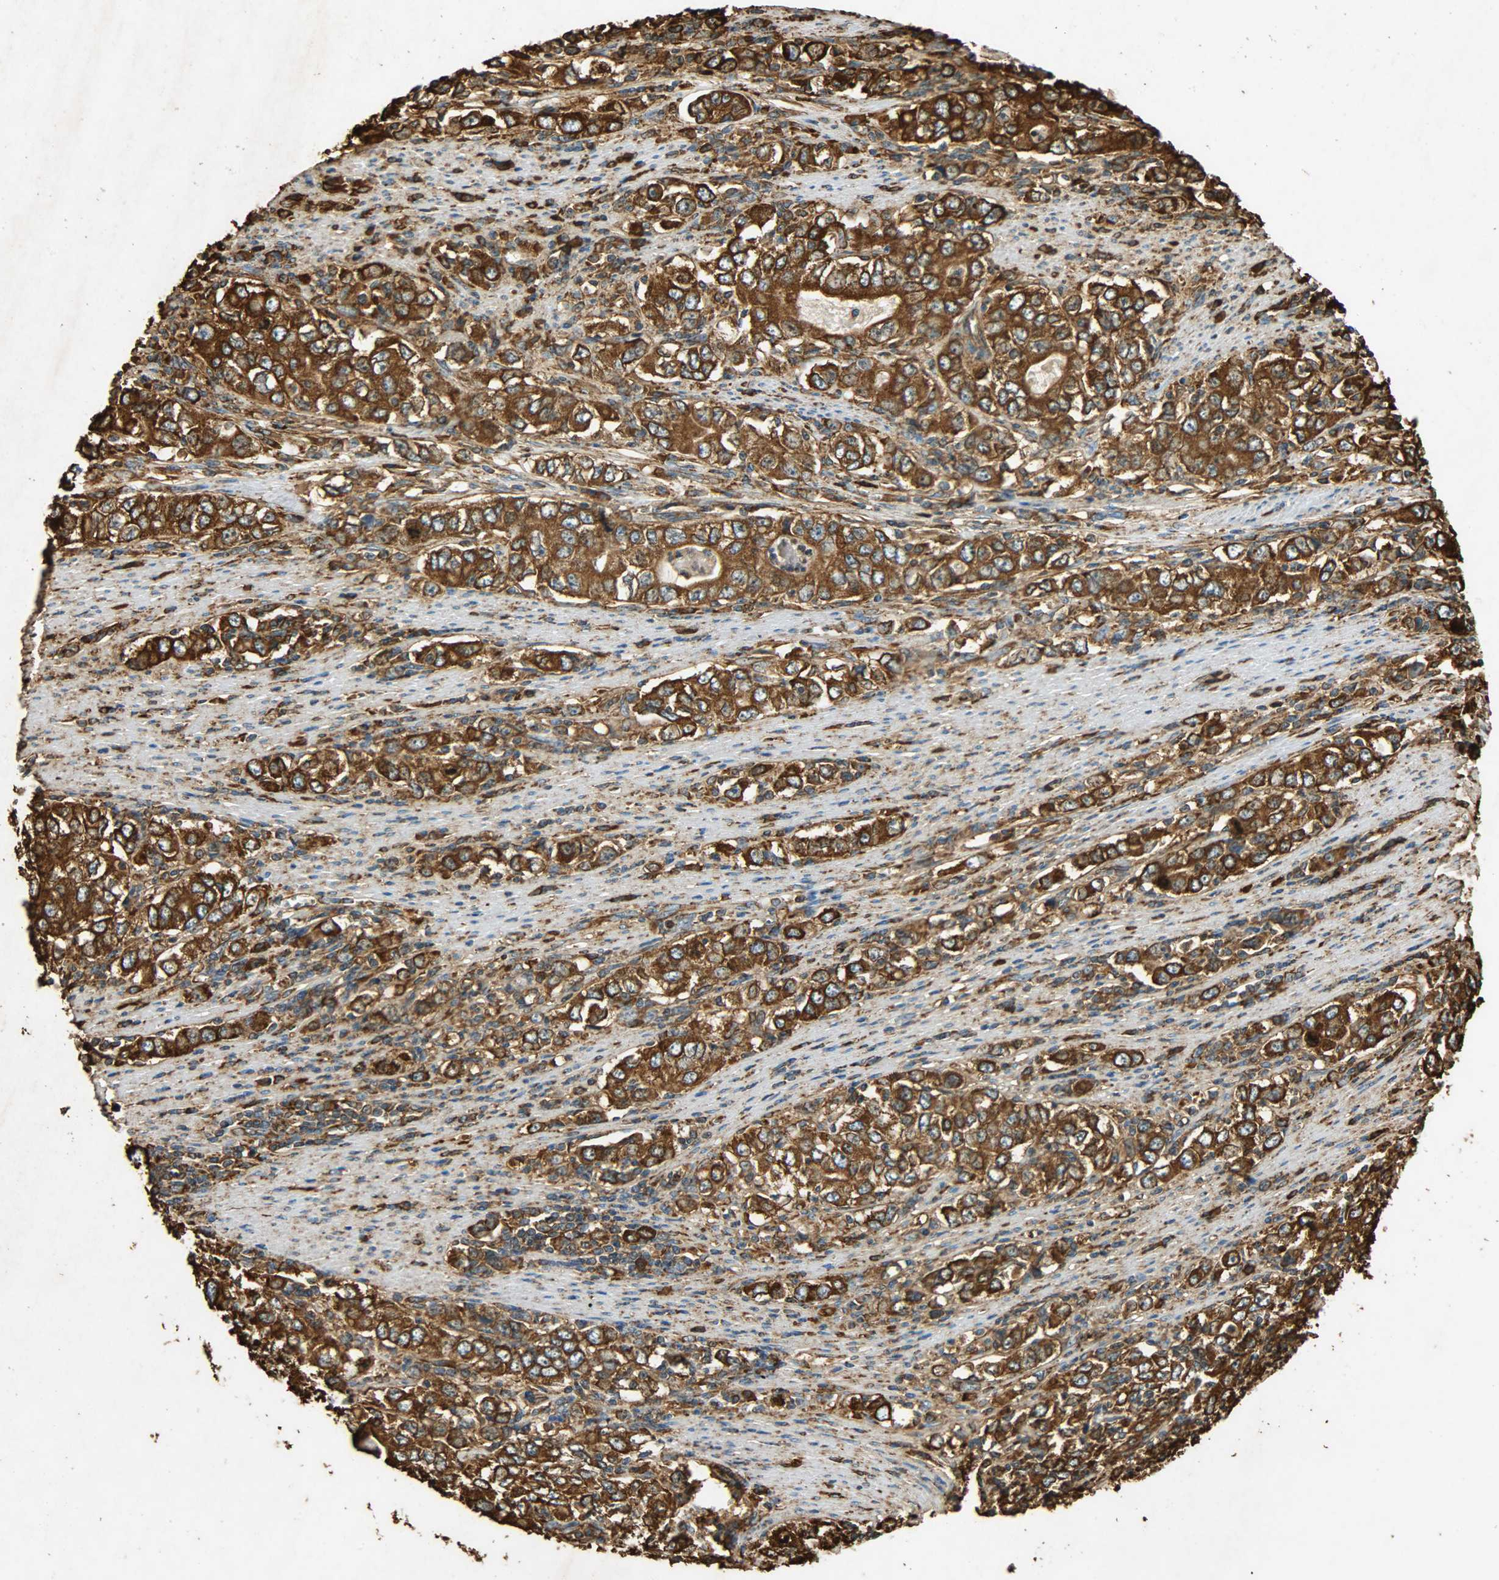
{"staining": {"intensity": "strong", "quantity": ">75%", "location": "cytoplasmic/membranous"}, "tissue": "stomach cancer", "cell_type": "Tumor cells", "image_type": "cancer", "snomed": [{"axis": "morphology", "description": "Adenocarcinoma, NOS"}, {"axis": "topography", "description": "Stomach, lower"}], "caption": "About >75% of tumor cells in stomach cancer demonstrate strong cytoplasmic/membranous protein expression as visualized by brown immunohistochemical staining.", "gene": "HSP90B1", "patient": {"sex": "female", "age": 72}}